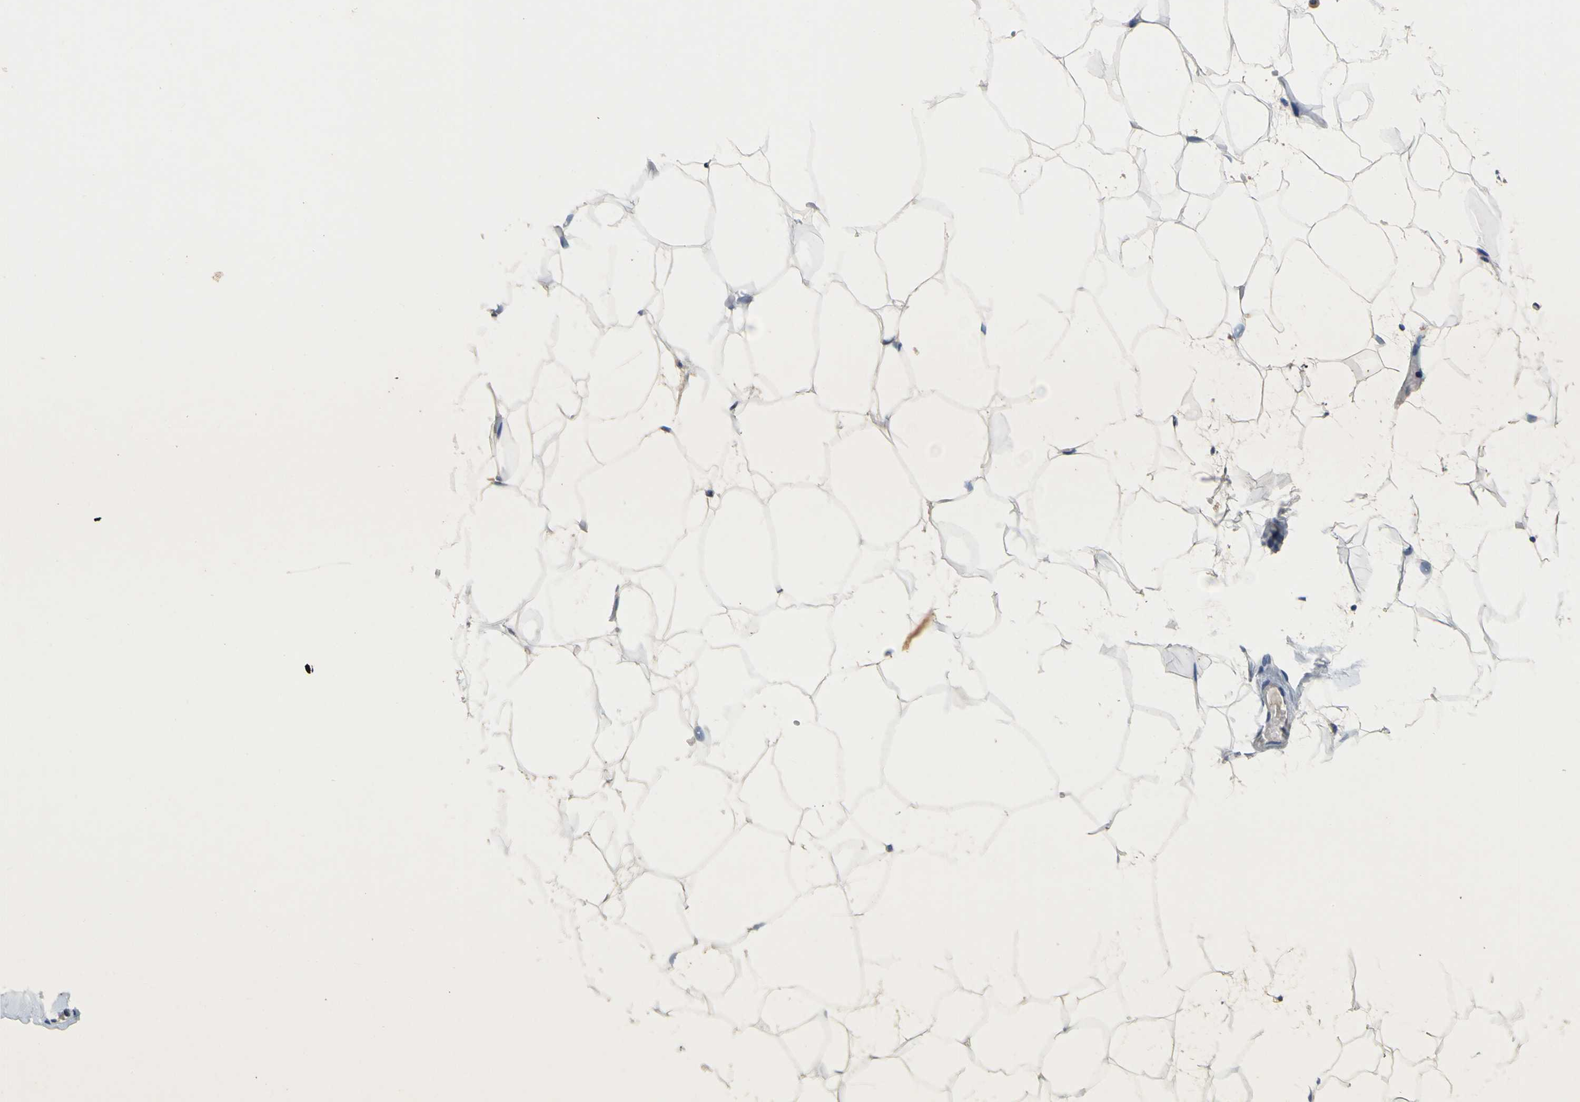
{"staining": {"intensity": "negative", "quantity": "none", "location": "none"}, "tissue": "adipose tissue", "cell_type": "Adipocytes", "image_type": "normal", "snomed": [{"axis": "morphology", "description": "Normal tissue, NOS"}, {"axis": "topography", "description": "Breast"}, {"axis": "topography", "description": "Adipose tissue"}], "caption": "IHC photomicrograph of normal human adipose tissue stained for a protein (brown), which demonstrates no staining in adipocytes.", "gene": "TNIK", "patient": {"sex": "female", "age": 25}}